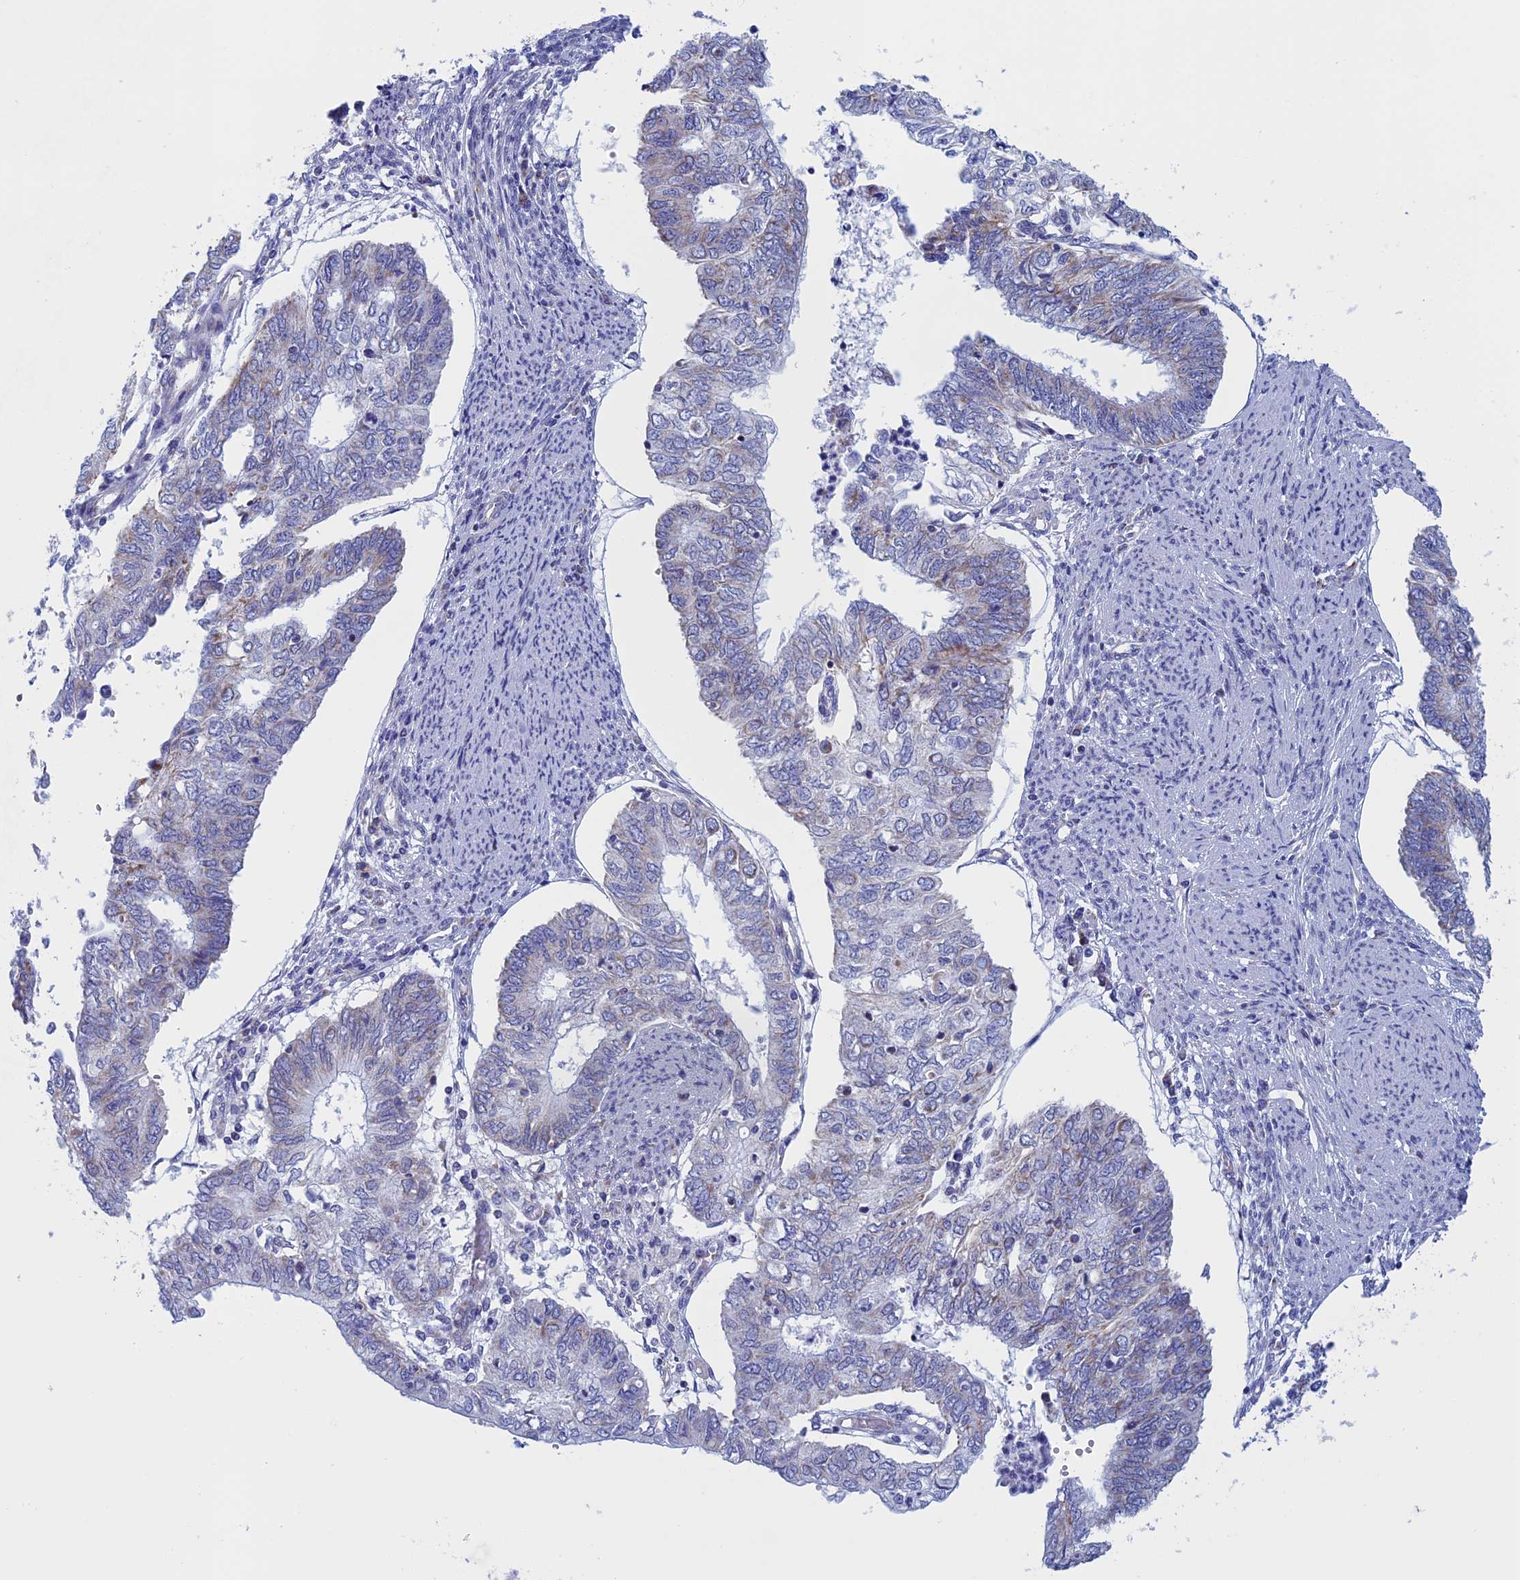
{"staining": {"intensity": "weak", "quantity": "<25%", "location": "cytoplasmic/membranous"}, "tissue": "endometrial cancer", "cell_type": "Tumor cells", "image_type": "cancer", "snomed": [{"axis": "morphology", "description": "Adenocarcinoma, NOS"}, {"axis": "topography", "description": "Endometrium"}], "caption": "This histopathology image is of adenocarcinoma (endometrial) stained with immunohistochemistry to label a protein in brown with the nuclei are counter-stained blue. There is no staining in tumor cells.", "gene": "NDUFB9", "patient": {"sex": "female", "age": 68}}